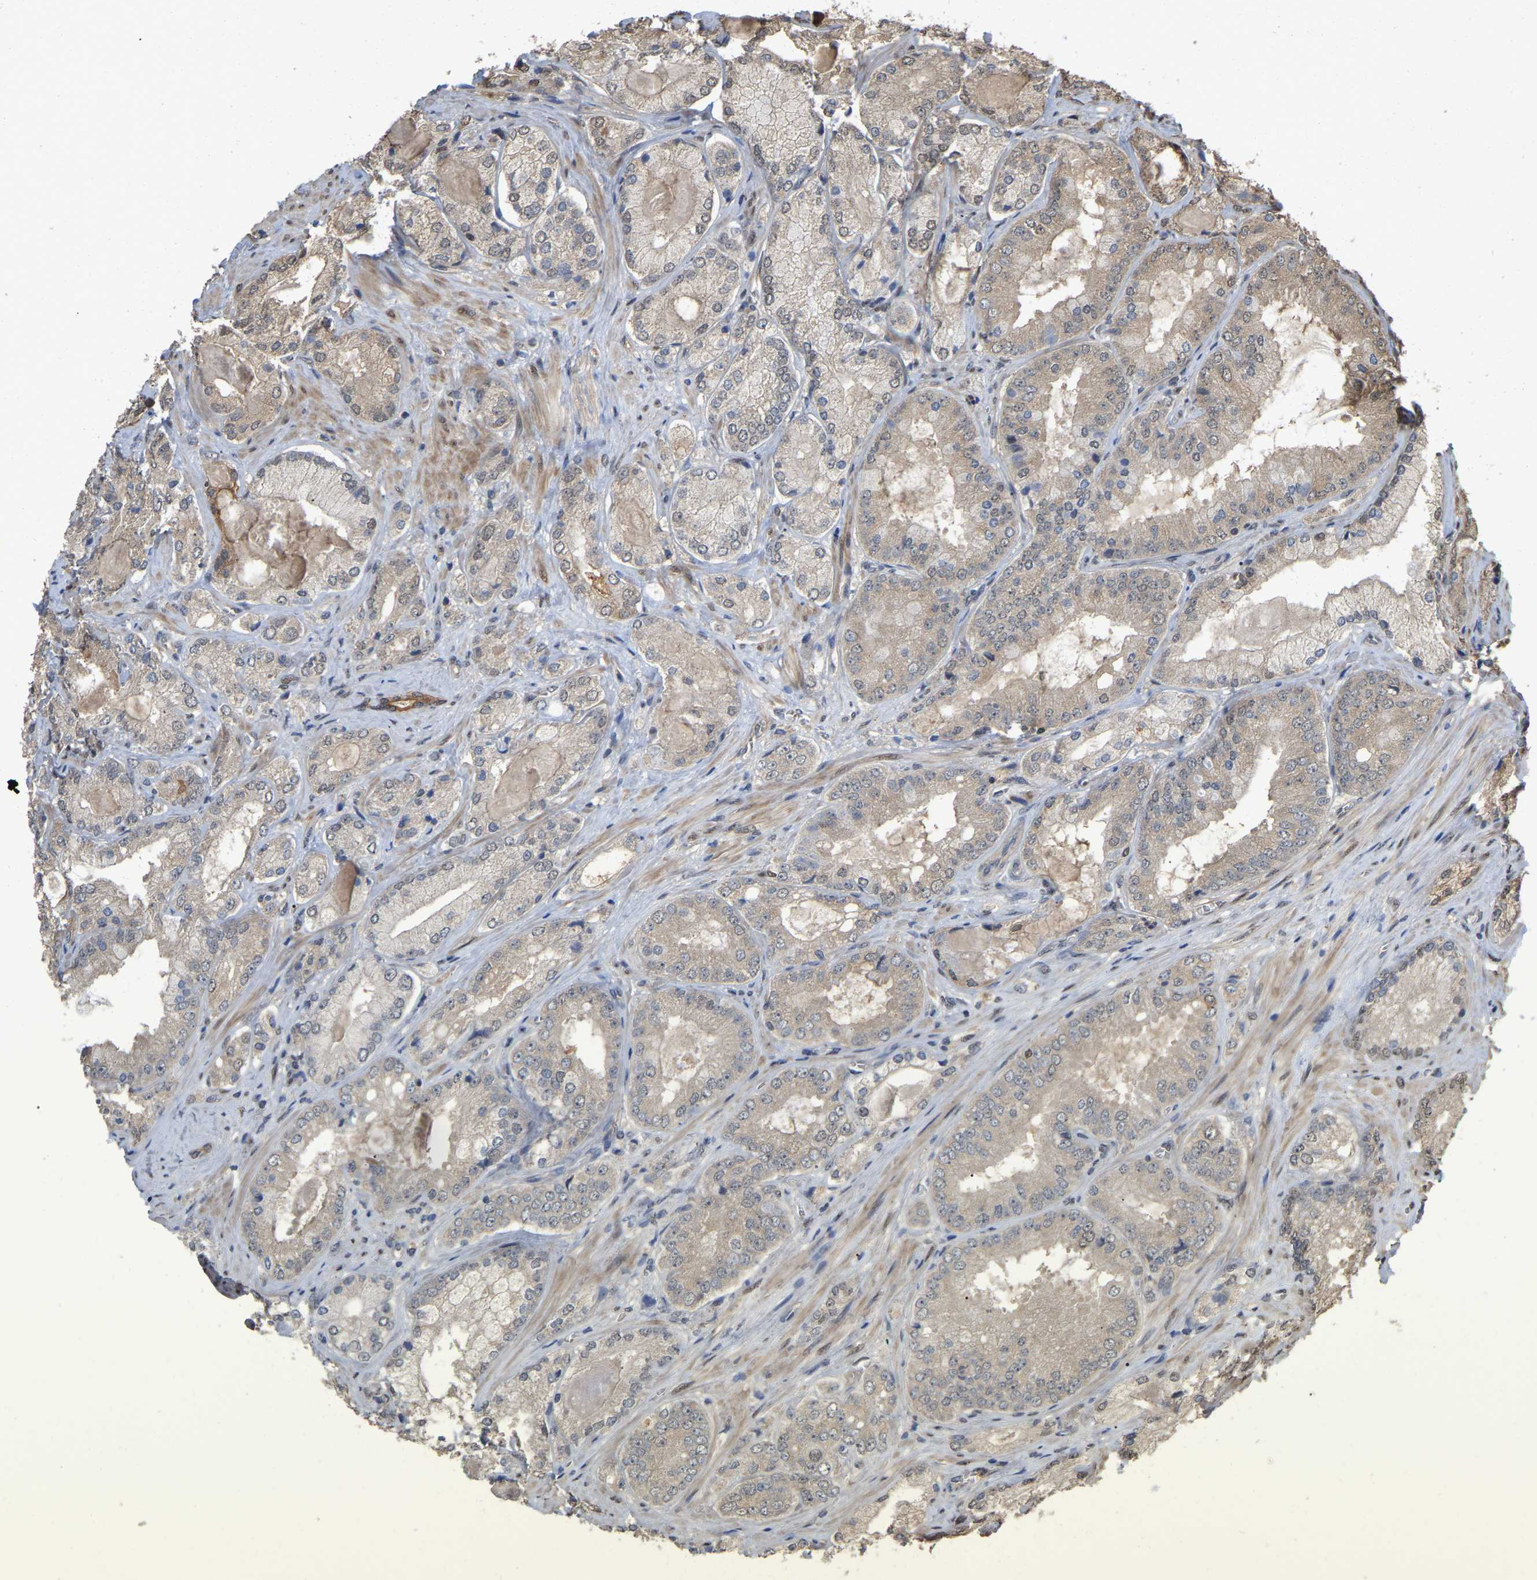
{"staining": {"intensity": "negative", "quantity": "none", "location": "none"}, "tissue": "prostate cancer", "cell_type": "Tumor cells", "image_type": "cancer", "snomed": [{"axis": "morphology", "description": "Adenocarcinoma, Low grade"}, {"axis": "topography", "description": "Prostate"}], "caption": "Tumor cells are negative for brown protein staining in prostate low-grade adenocarcinoma.", "gene": "FAM219A", "patient": {"sex": "male", "age": 65}}